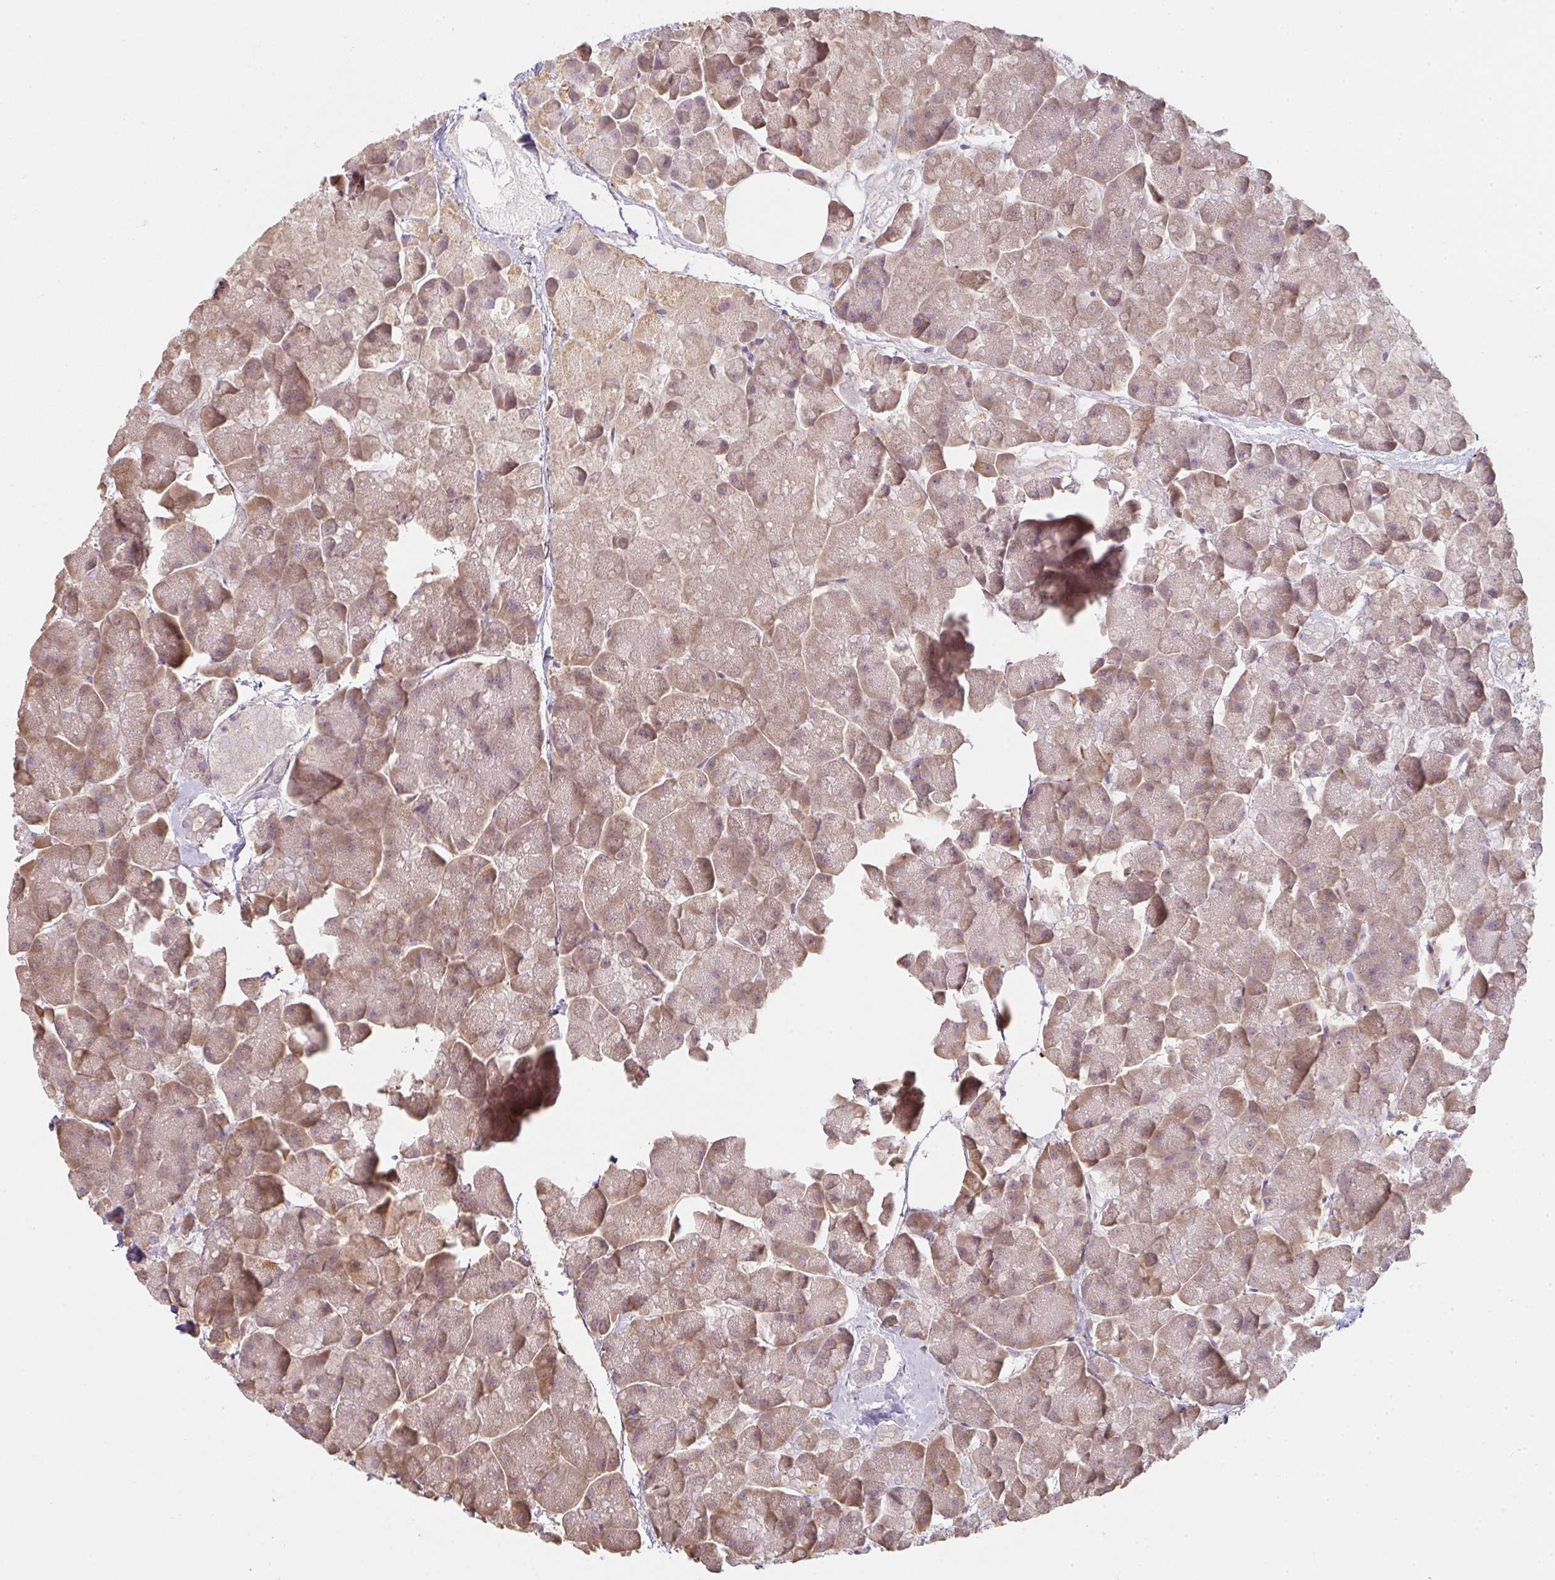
{"staining": {"intensity": "moderate", "quantity": ">75%", "location": "cytoplasmic/membranous"}, "tissue": "pancreas", "cell_type": "Exocrine glandular cells", "image_type": "normal", "snomed": [{"axis": "morphology", "description": "Normal tissue, NOS"}, {"axis": "topography", "description": "Pancreas"}, {"axis": "topography", "description": "Peripheral nerve tissue"}], "caption": "IHC of unremarkable pancreas displays medium levels of moderate cytoplasmic/membranous positivity in approximately >75% of exocrine glandular cells. The staining was performed using DAB (3,3'-diaminobenzidine), with brown indicating positive protein expression. Nuclei are stained blue with hematoxylin.", "gene": "TMEM237", "patient": {"sex": "male", "age": 54}}